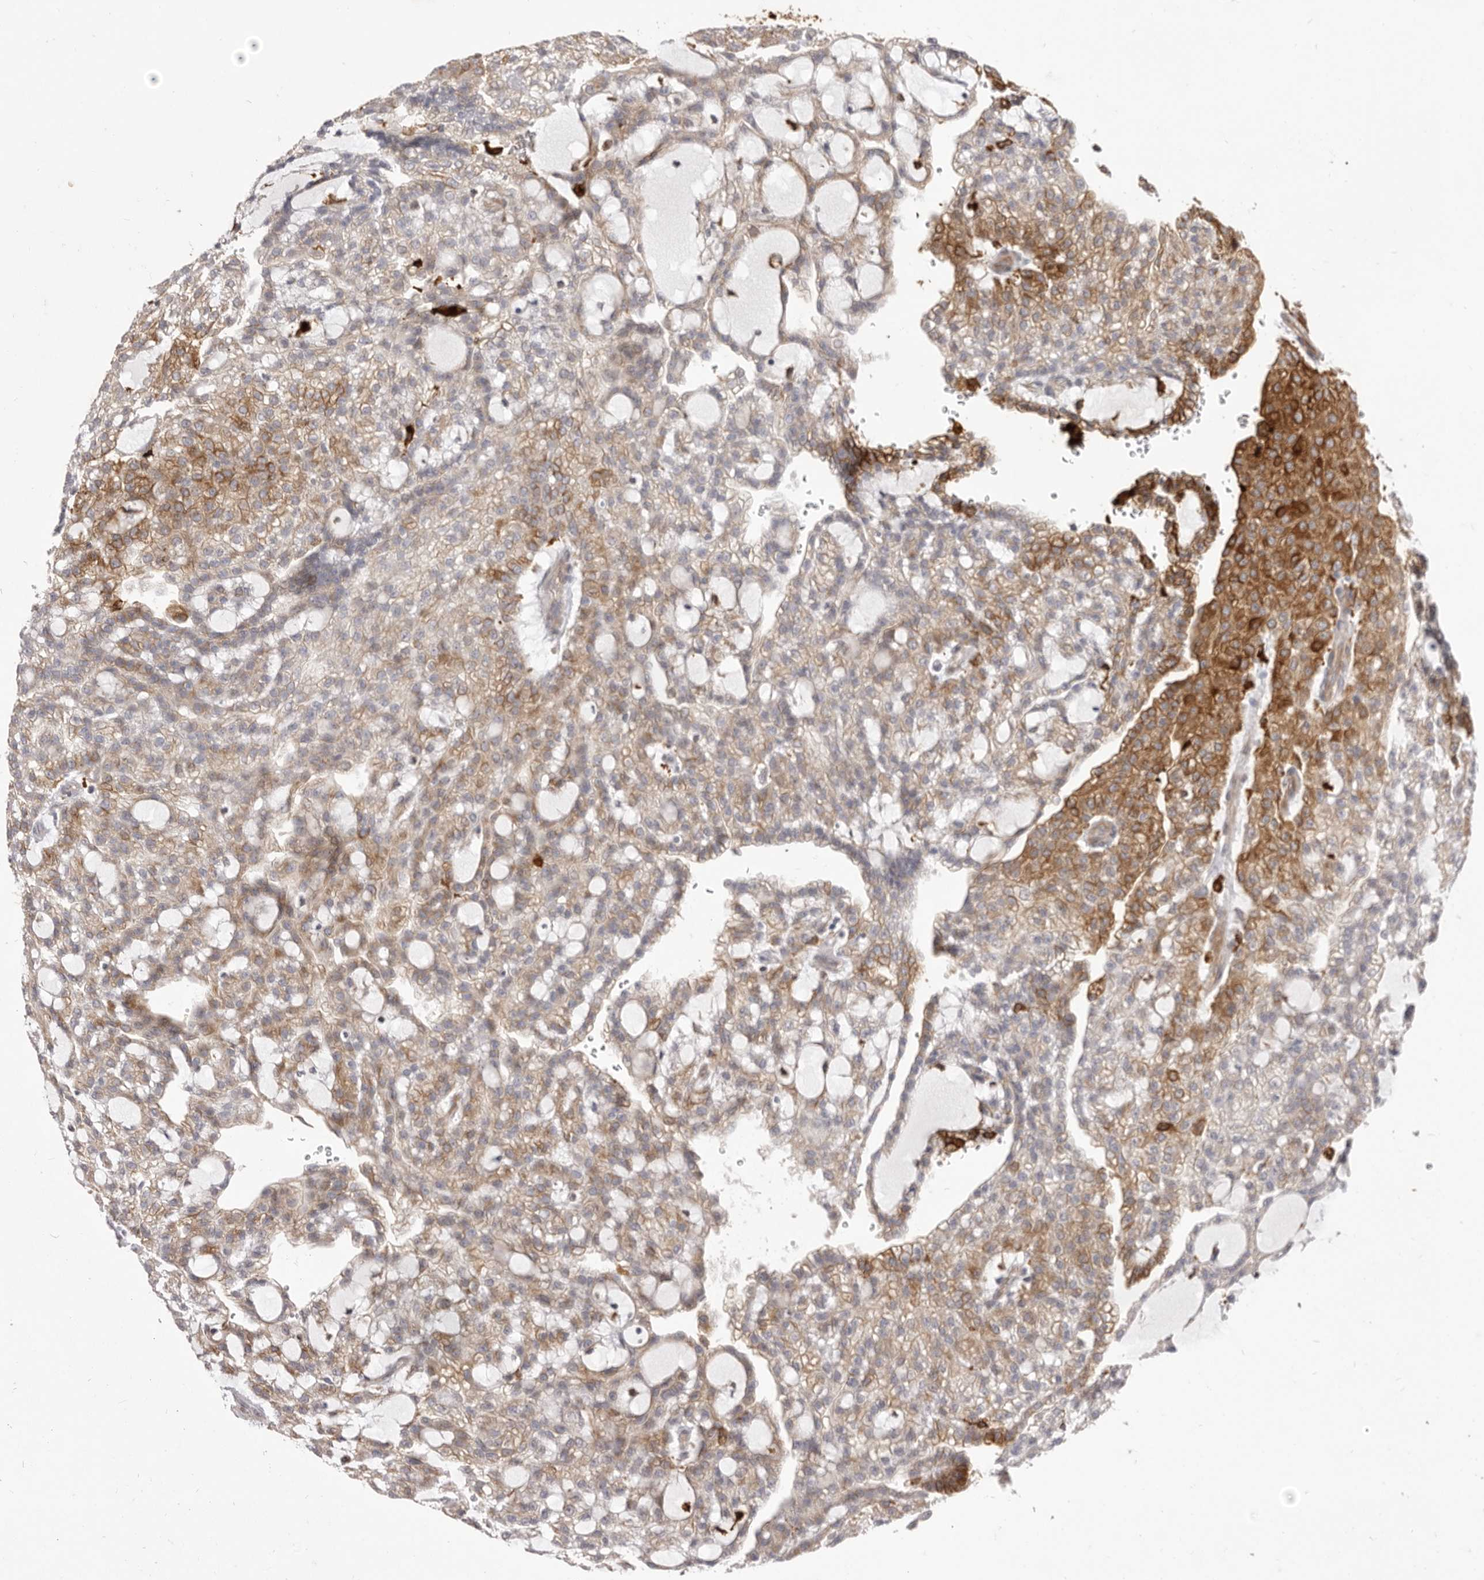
{"staining": {"intensity": "moderate", "quantity": "25%-75%", "location": "cytoplasmic/membranous"}, "tissue": "renal cancer", "cell_type": "Tumor cells", "image_type": "cancer", "snomed": [{"axis": "morphology", "description": "Adenocarcinoma, NOS"}, {"axis": "topography", "description": "Kidney"}], "caption": "DAB immunohistochemical staining of human renal adenocarcinoma demonstrates moderate cytoplasmic/membranous protein expression in approximately 25%-75% of tumor cells.", "gene": "VPS45", "patient": {"sex": "male", "age": 63}}